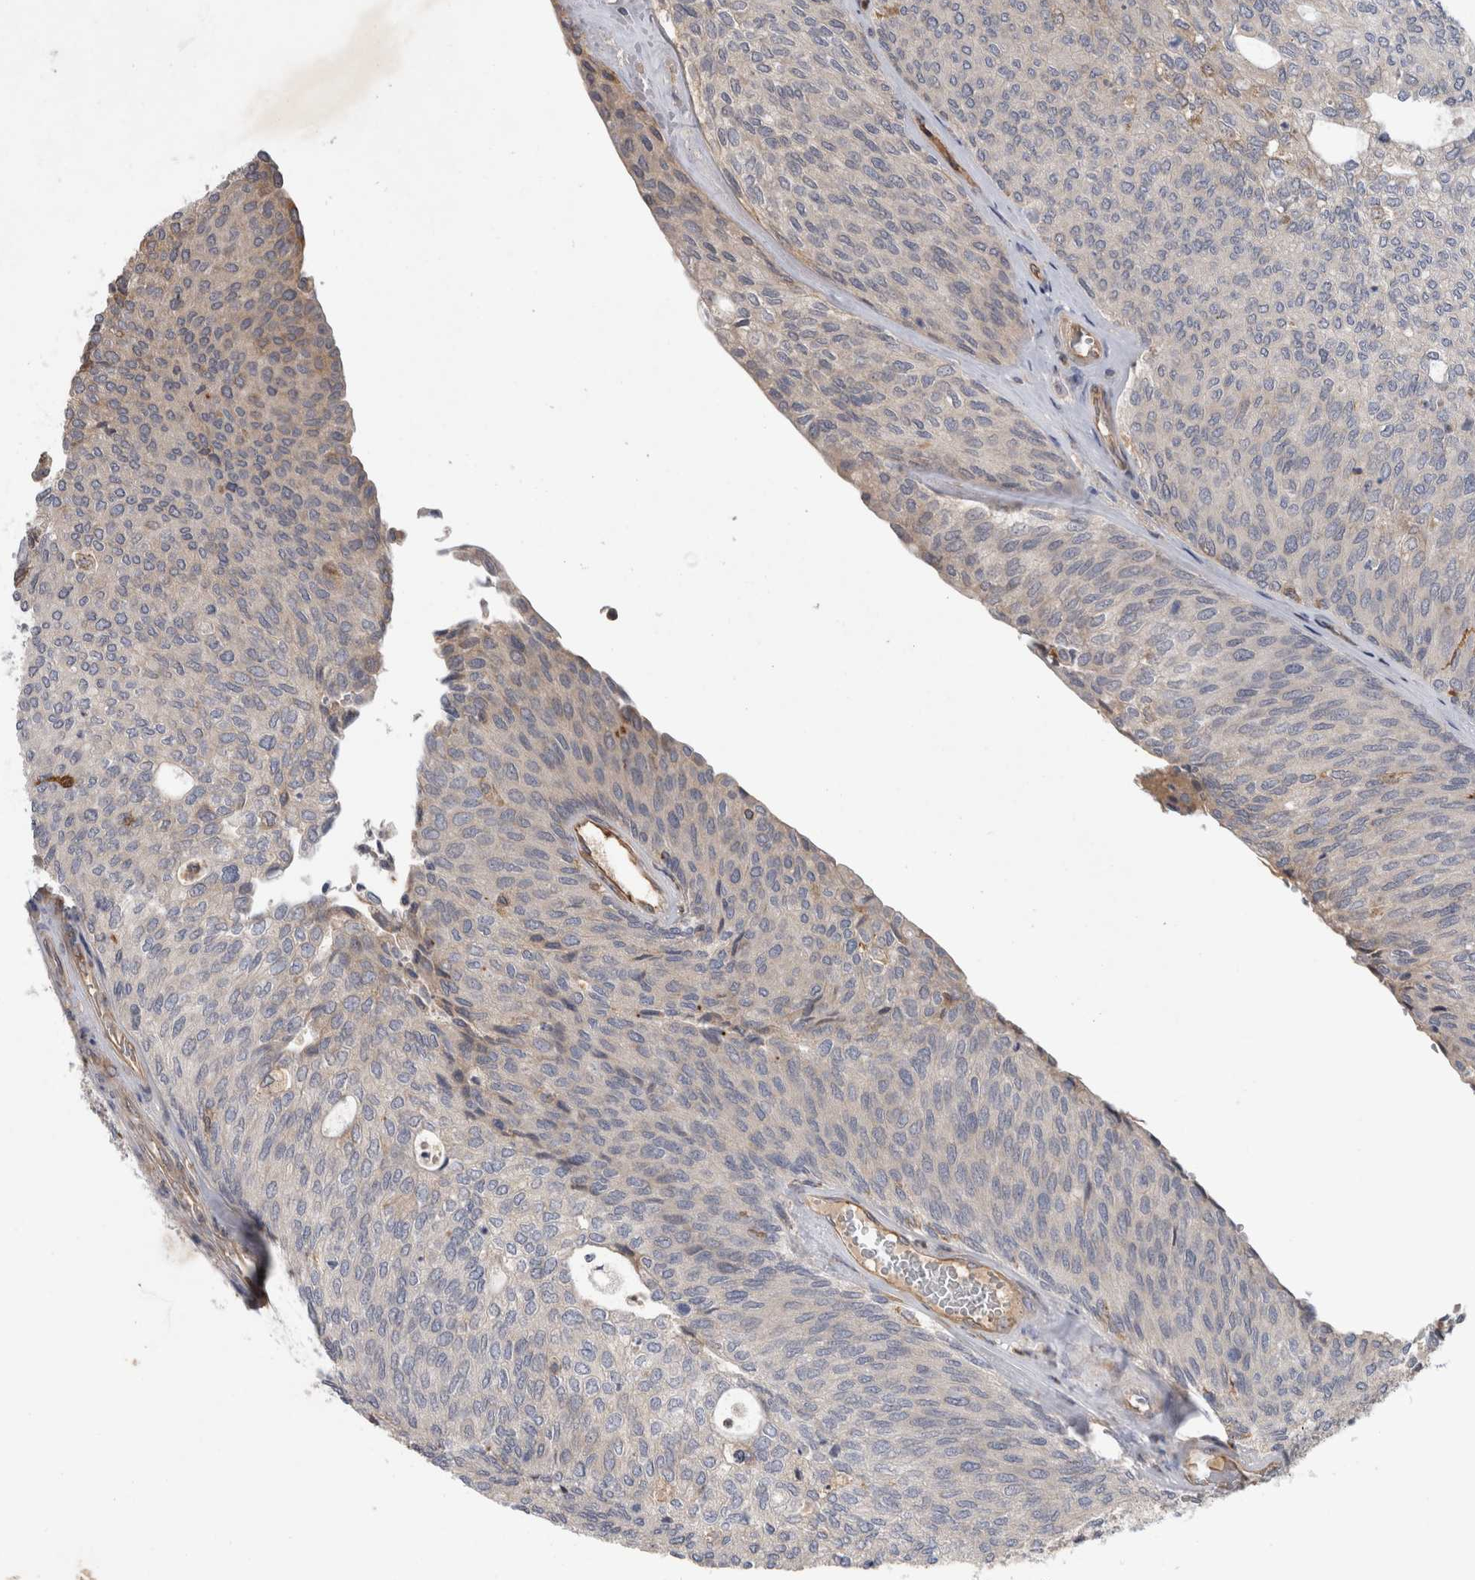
{"staining": {"intensity": "moderate", "quantity": "25%-75%", "location": "cytoplasmic/membranous"}, "tissue": "urothelial cancer", "cell_type": "Tumor cells", "image_type": "cancer", "snomed": [{"axis": "morphology", "description": "Urothelial carcinoma, Low grade"}, {"axis": "topography", "description": "Urinary bladder"}], "caption": "A histopathology image of human urothelial carcinoma (low-grade) stained for a protein shows moderate cytoplasmic/membranous brown staining in tumor cells.", "gene": "ANKFY1", "patient": {"sex": "female", "age": 79}}